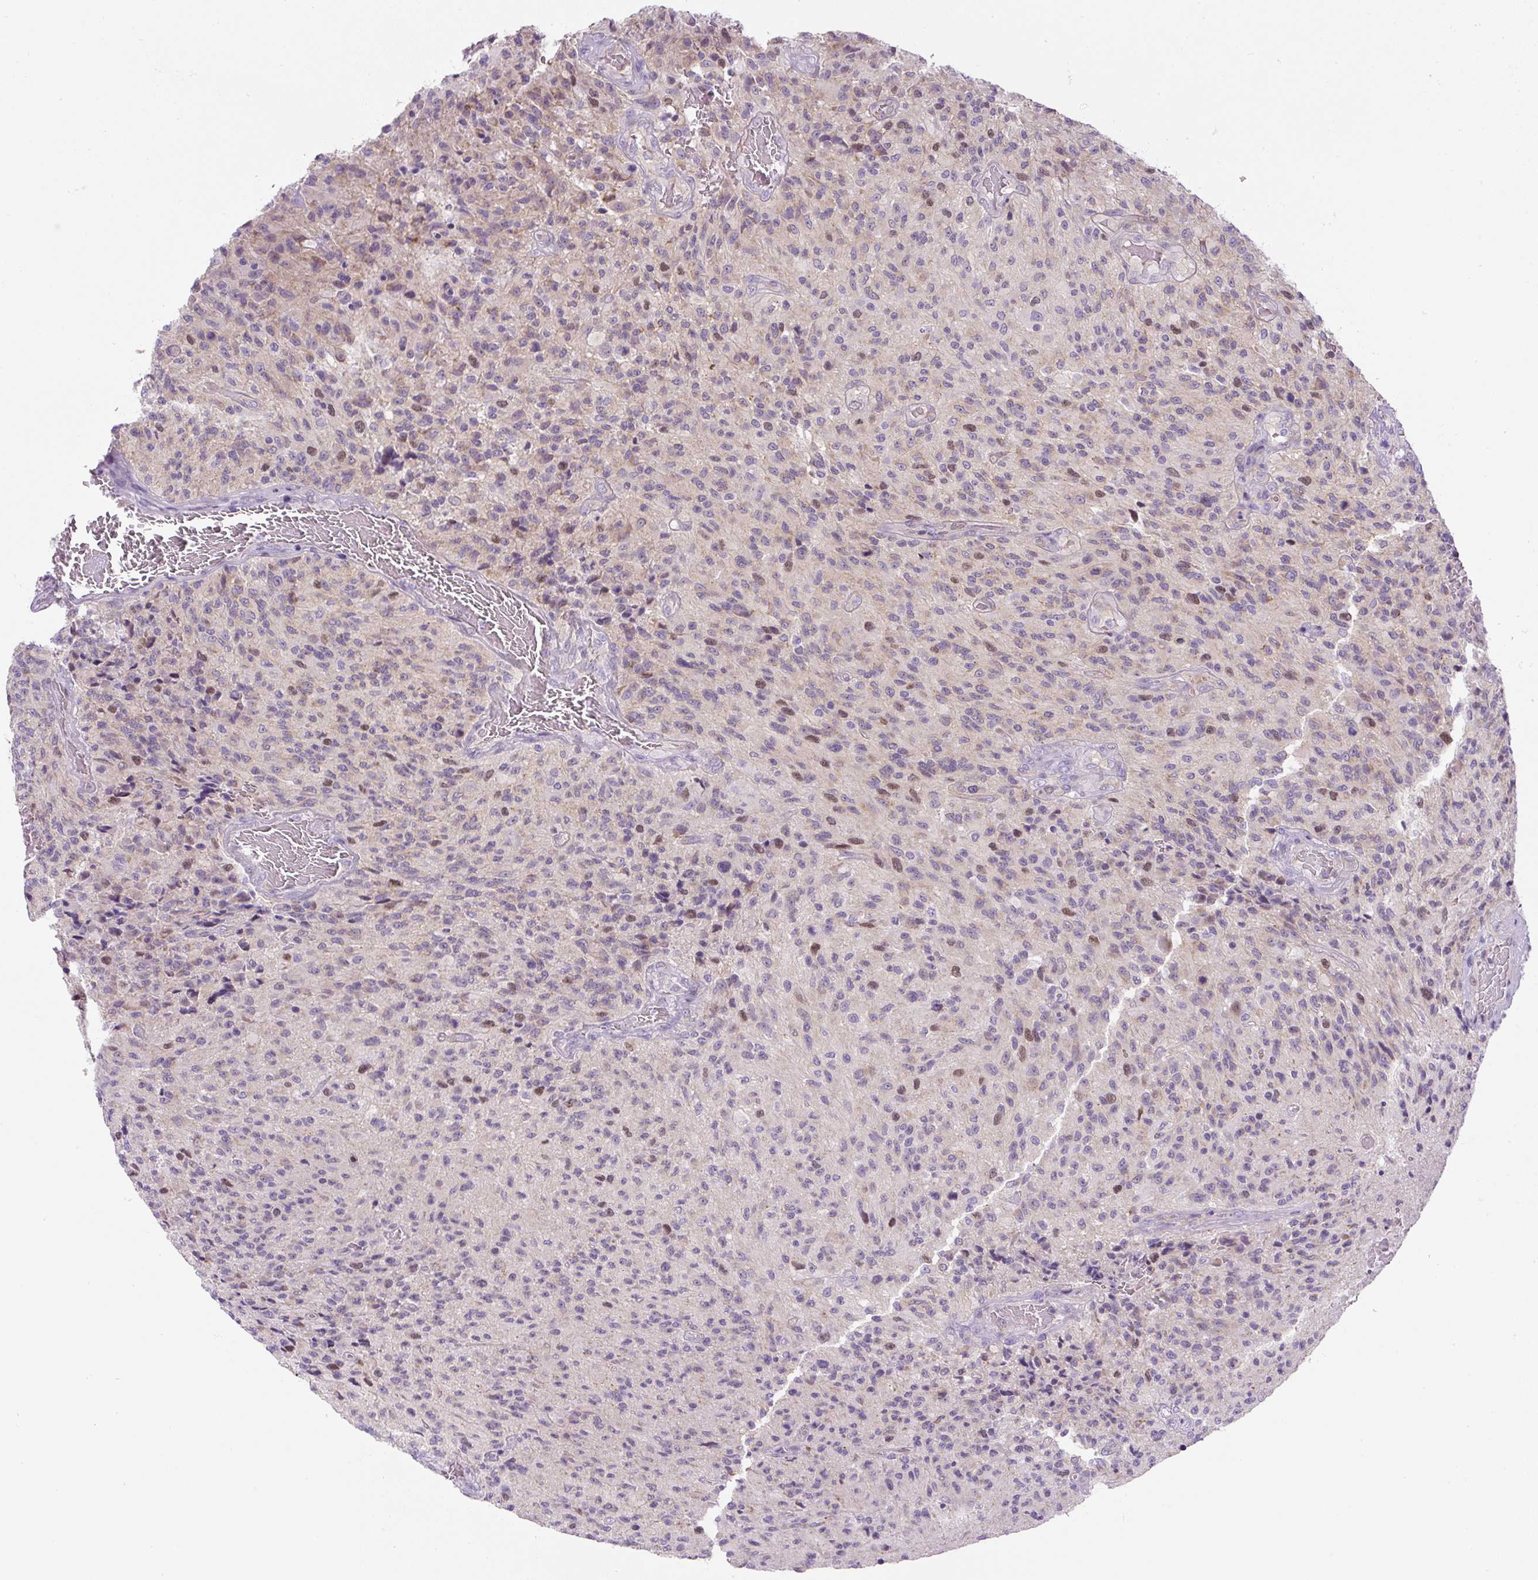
{"staining": {"intensity": "moderate", "quantity": "<25%", "location": "nuclear"}, "tissue": "glioma", "cell_type": "Tumor cells", "image_type": "cancer", "snomed": [{"axis": "morphology", "description": "Normal tissue, NOS"}, {"axis": "morphology", "description": "Glioma, malignant, High grade"}, {"axis": "topography", "description": "Cerebral cortex"}], "caption": "There is low levels of moderate nuclear staining in tumor cells of glioma, as demonstrated by immunohistochemical staining (brown color).", "gene": "ADAMTS19", "patient": {"sex": "male", "age": 56}}